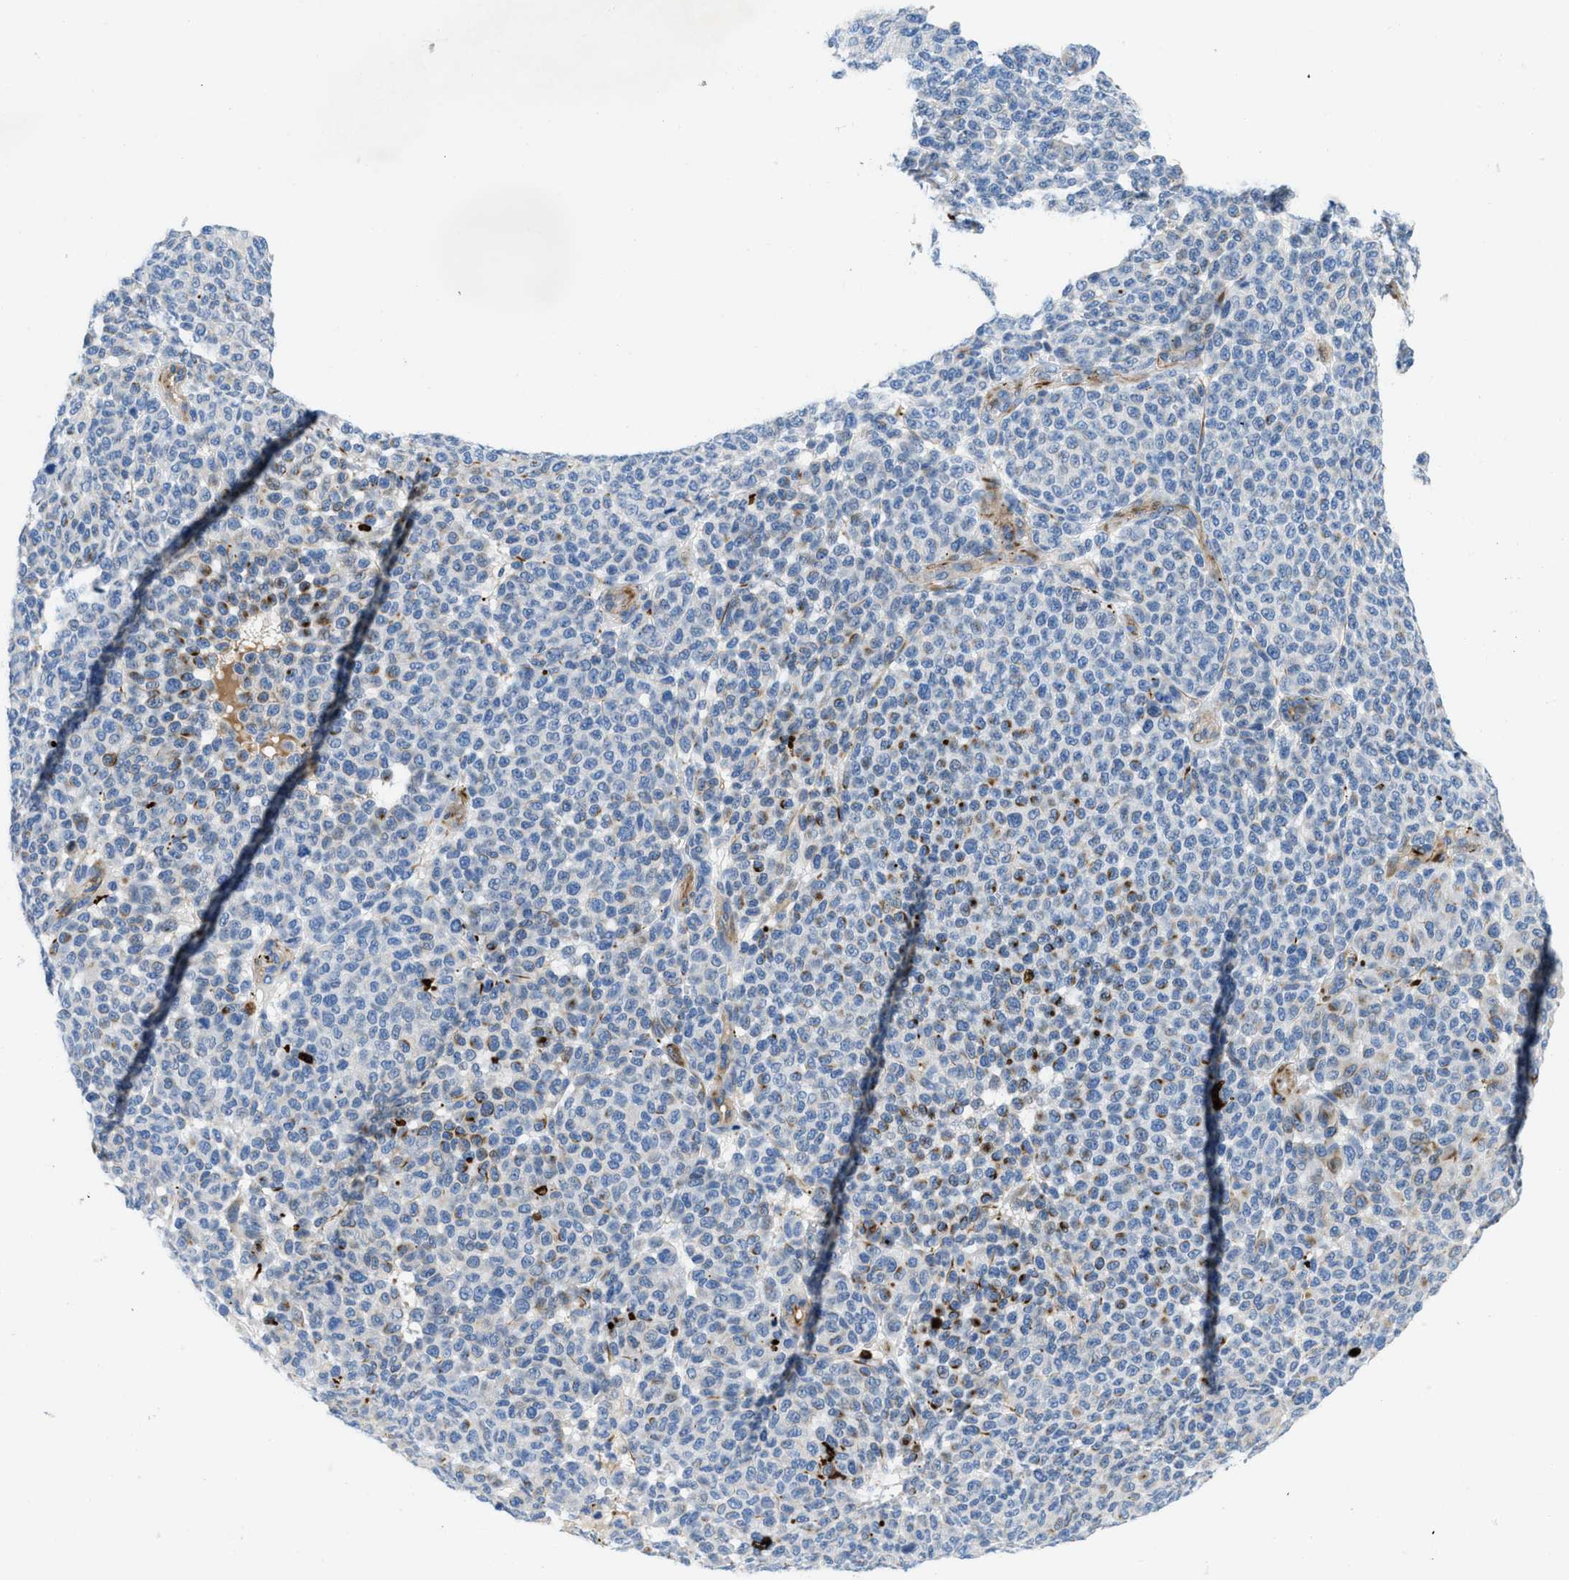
{"staining": {"intensity": "moderate", "quantity": "<25%", "location": "cytoplasmic/membranous"}, "tissue": "melanoma", "cell_type": "Tumor cells", "image_type": "cancer", "snomed": [{"axis": "morphology", "description": "Malignant melanoma, NOS"}, {"axis": "topography", "description": "Skin"}], "caption": "Moderate cytoplasmic/membranous protein staining is appreciated in about <25% of tumor cells in malignant melanoma. (brown staining indicates protein expression, while blue staining denotes nuclei).", "gene": "XCR1", "patient": {"sex": "male", "age": 59}}